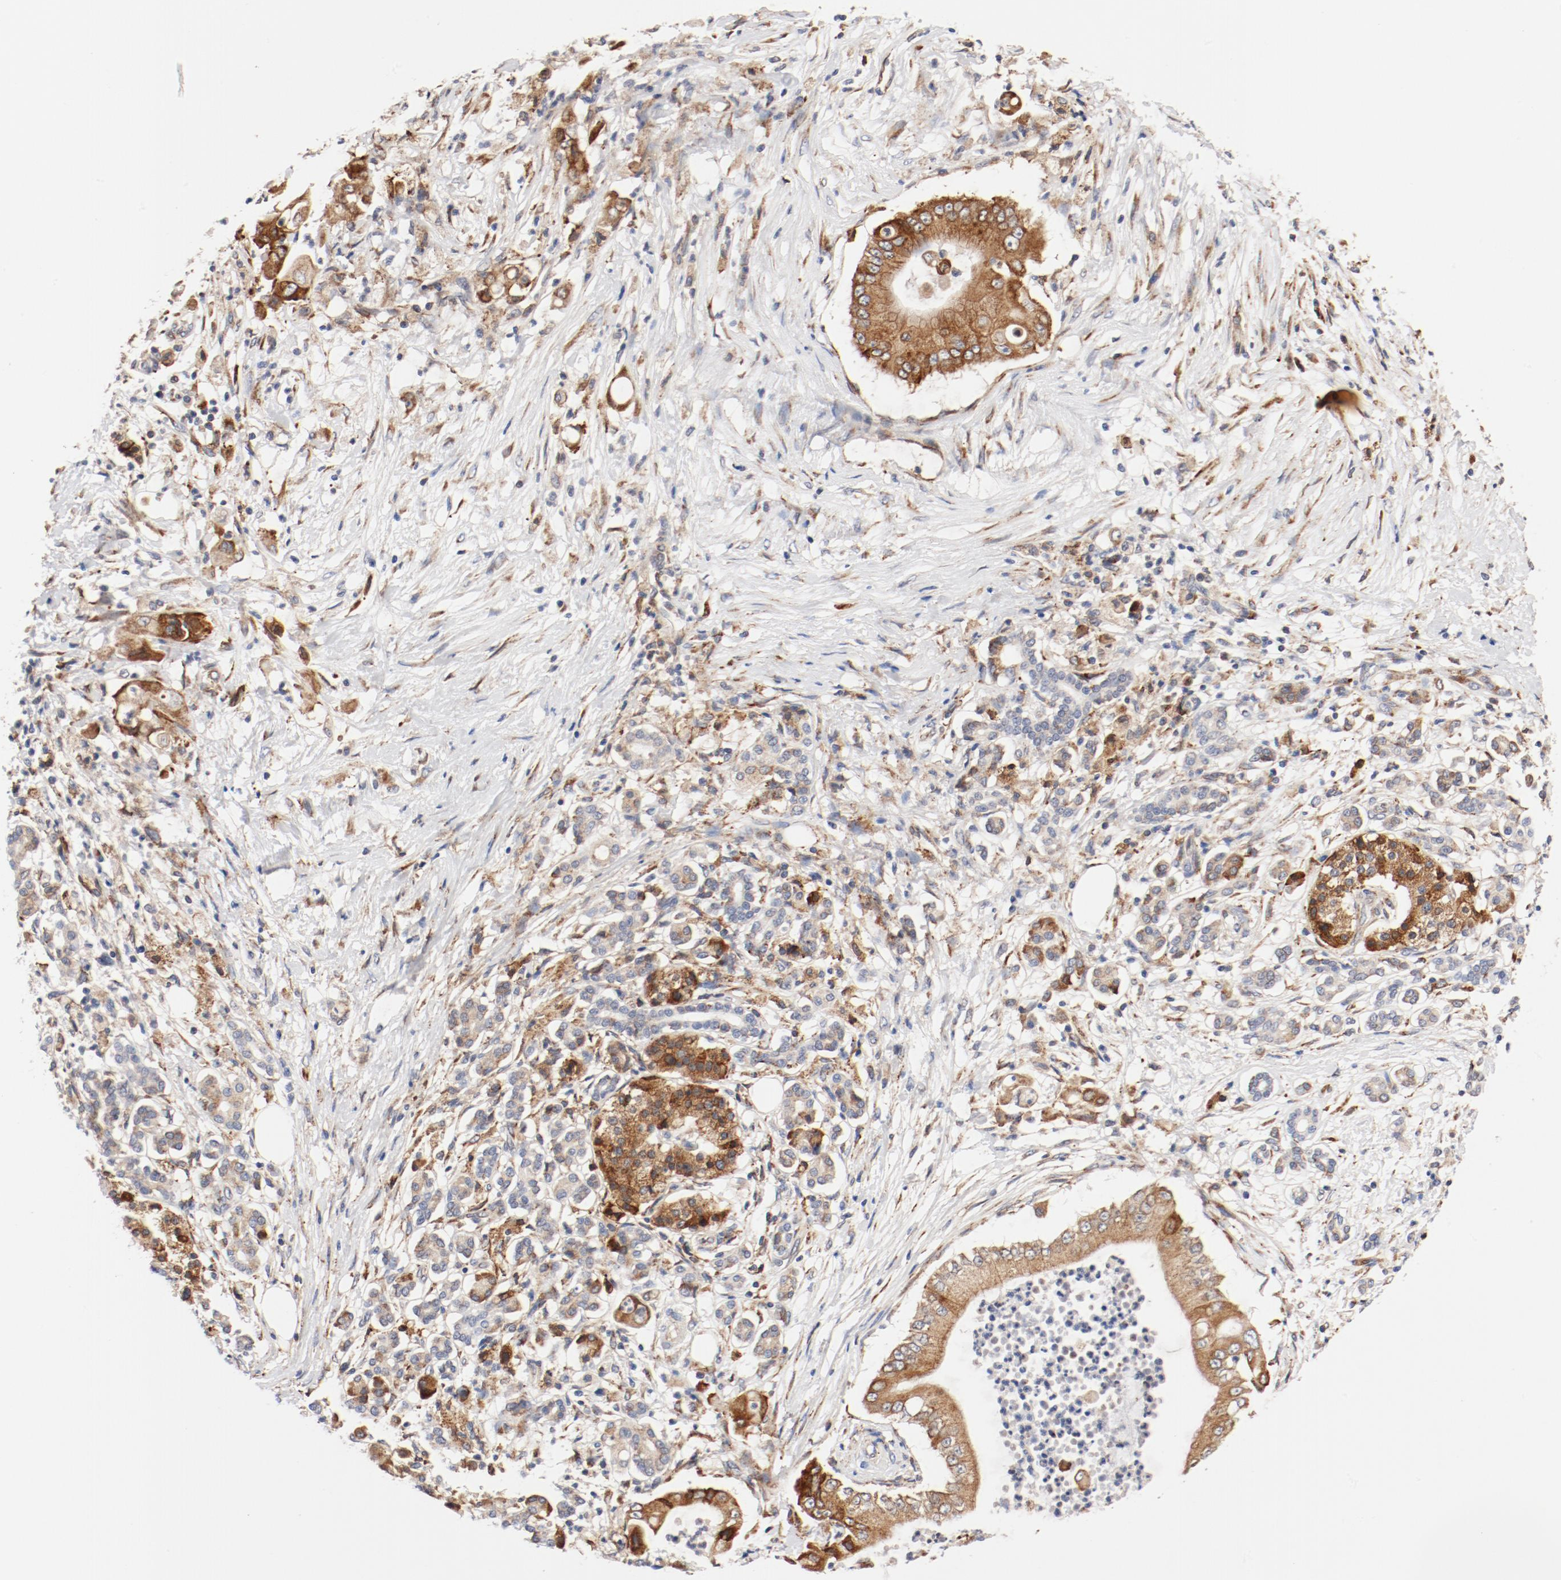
{"staining": {"intensity": "moderate", "quantity": ">75%", "location": "cytoplasmic/membranous"}, "tissue": "pancreatic cancer", "cell_type": "Tumor cells", "image_type": "cancer", "snomed": [{"axis": "morphology", "description": "Adenocarcinoma, NOS"}, {"axis": "topography", "description": "Pancreas"}], "caption": "IHC of adenocarcinoma (pancreatic) reveals medium levels of moderate cytoplasmic/membranous positivity in approximately >75% of tumor cells.", "gene": "PDPK1", "patient": {"sex": "male", "age": 62}}